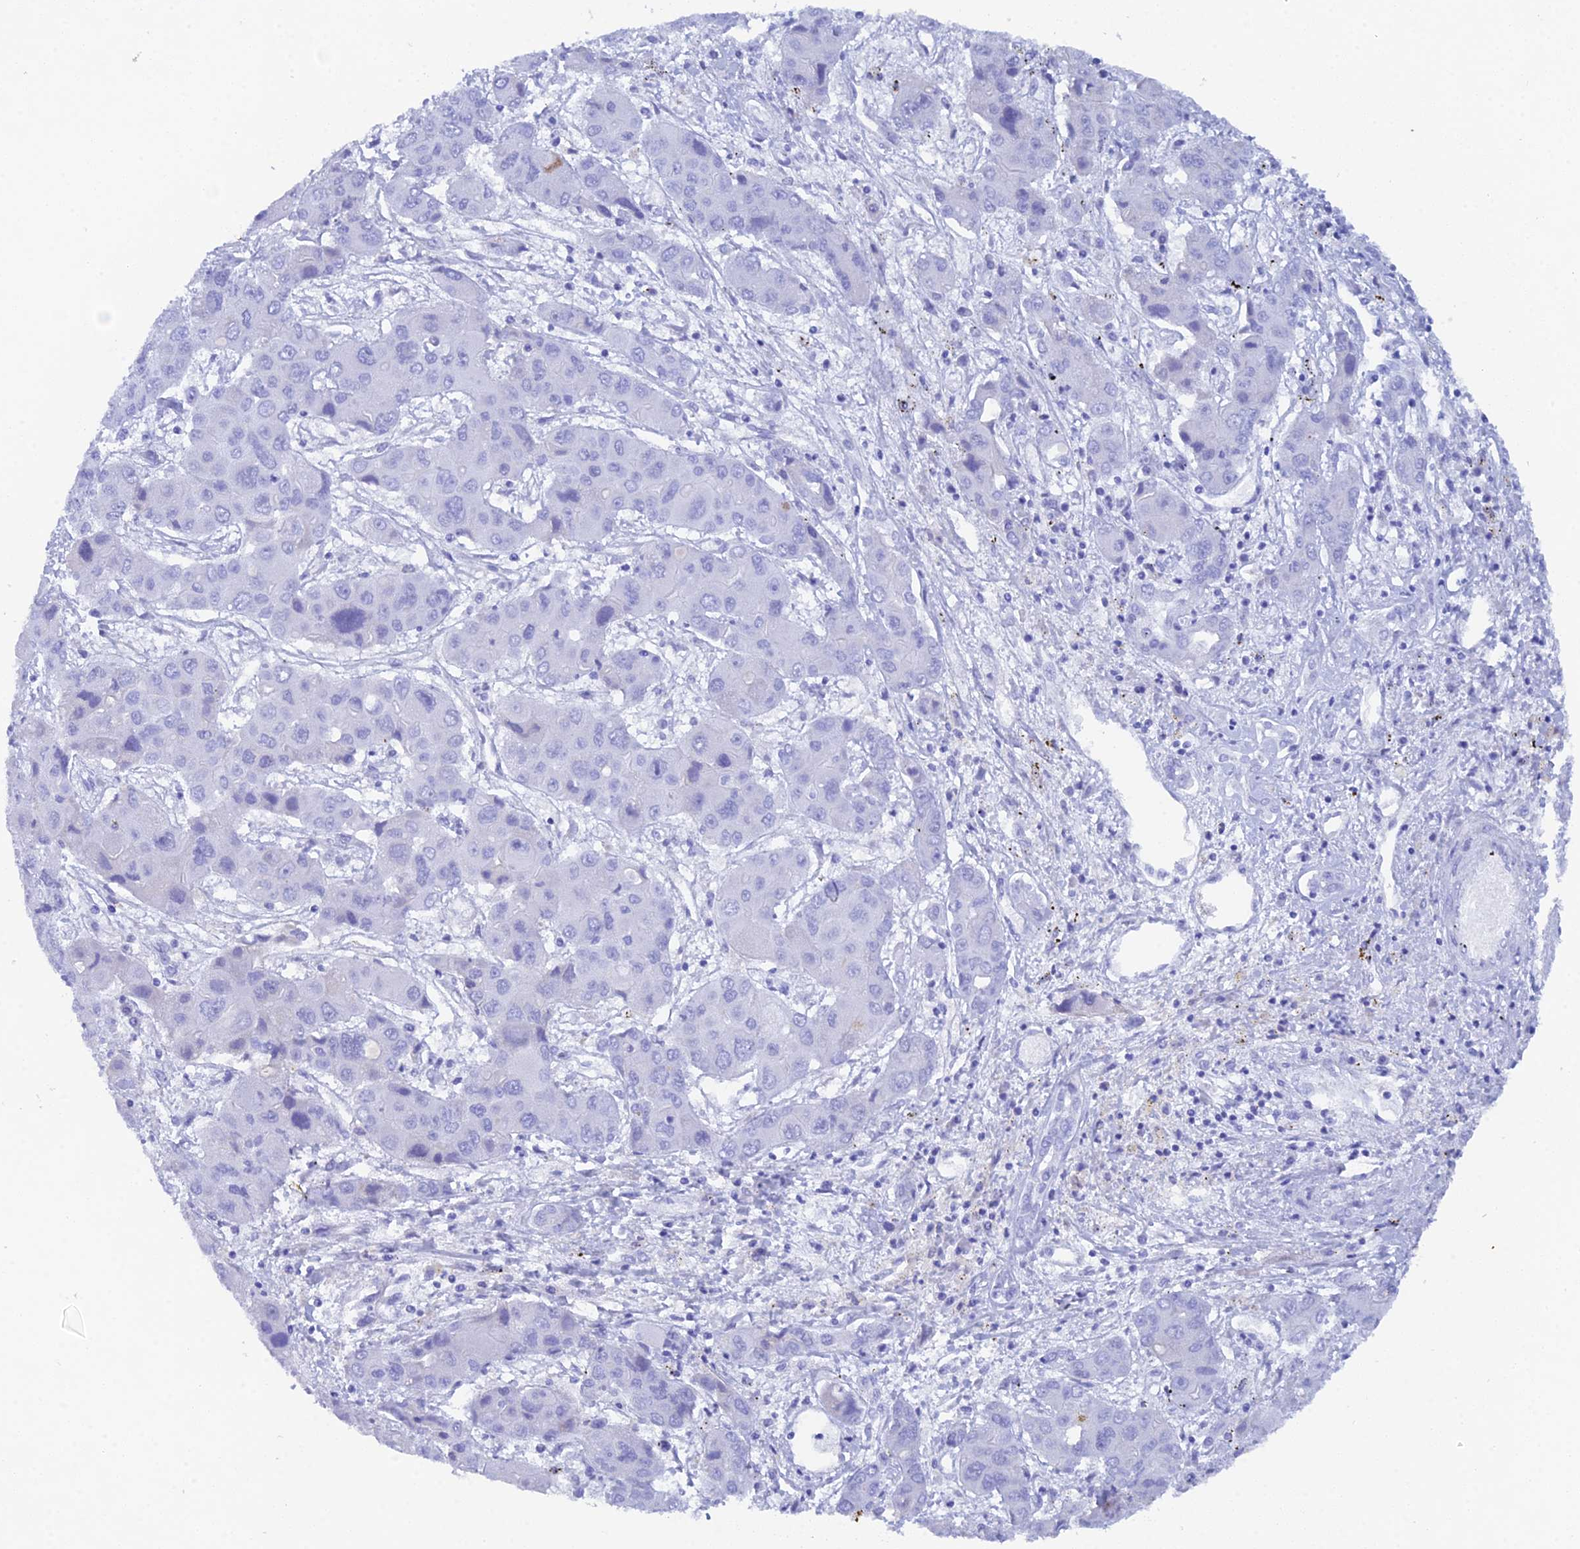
{"staining": {"intensity": "negative", "quantity": "none", "location": "none"}, "tissue": "liver cancer", "cell_type": "Tumor cells", "image_type": "cancer", "snomed": [{"axis": "morphology", "description": "Cholangiocarcinoma"}, {"axis": "topography", "description": "Liver"}], "caption": "Immunohistochemical staining of liver cholangiocarcinoma exhibits no significant positivity in tumor cells.", "gene": "REG1A", "patient": {"sex": "male", "age": 67}}